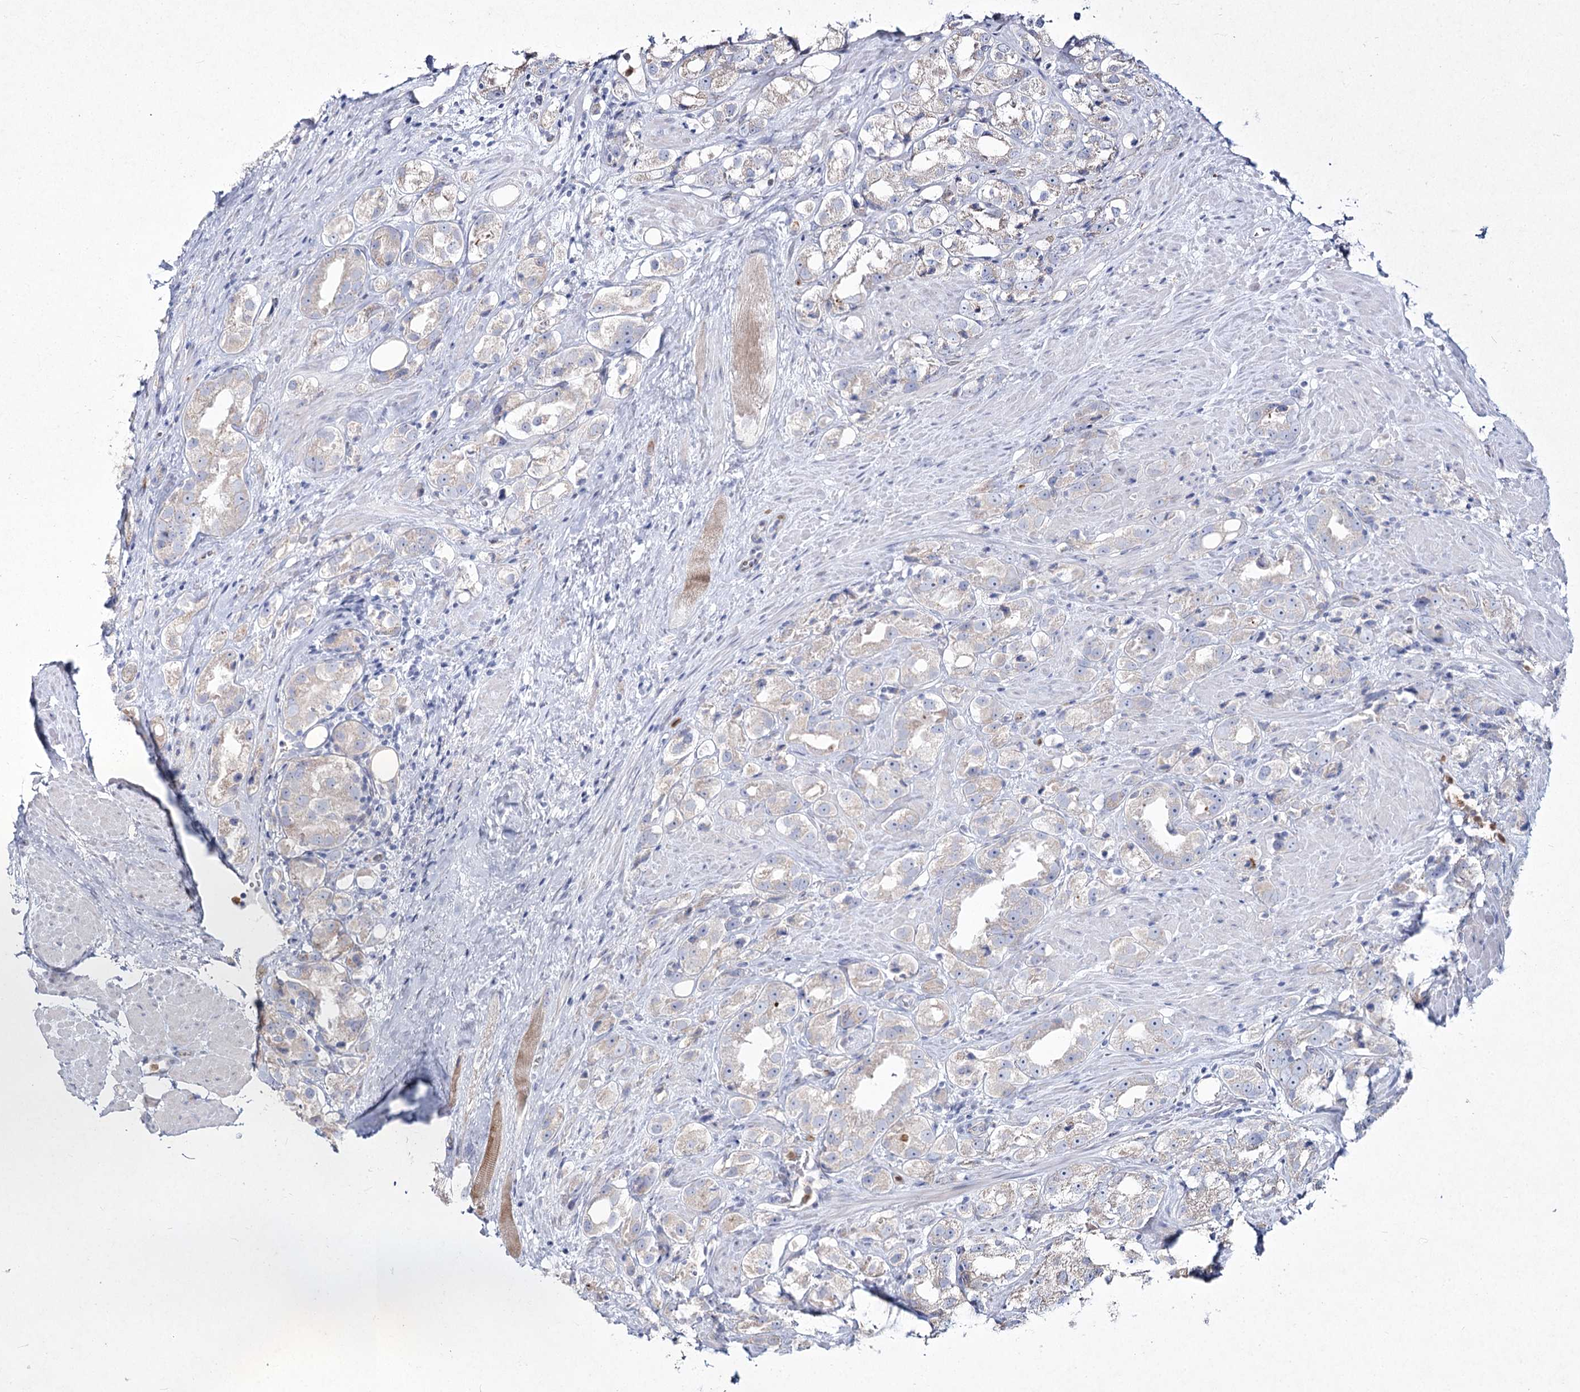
{"staining": {"intensity": "weak", "quantity": "<25%", "location": "cytoplasmic/membranous"}, "tissue": "prostate cancer", "cell_type": "Tumor cells", "image_type": "cancer", "snomed": [{"axis": "morphology", "description": "Adenocarcinoma, NOS"}, {"axis": "topography", "description": "Prostate"}], "caption": "Human prostate cancer stained for a protein using IHC shows no expression in tumor cells.", "gene": "NIPAL4", "patient": {"sex": "male", "age": 79}}